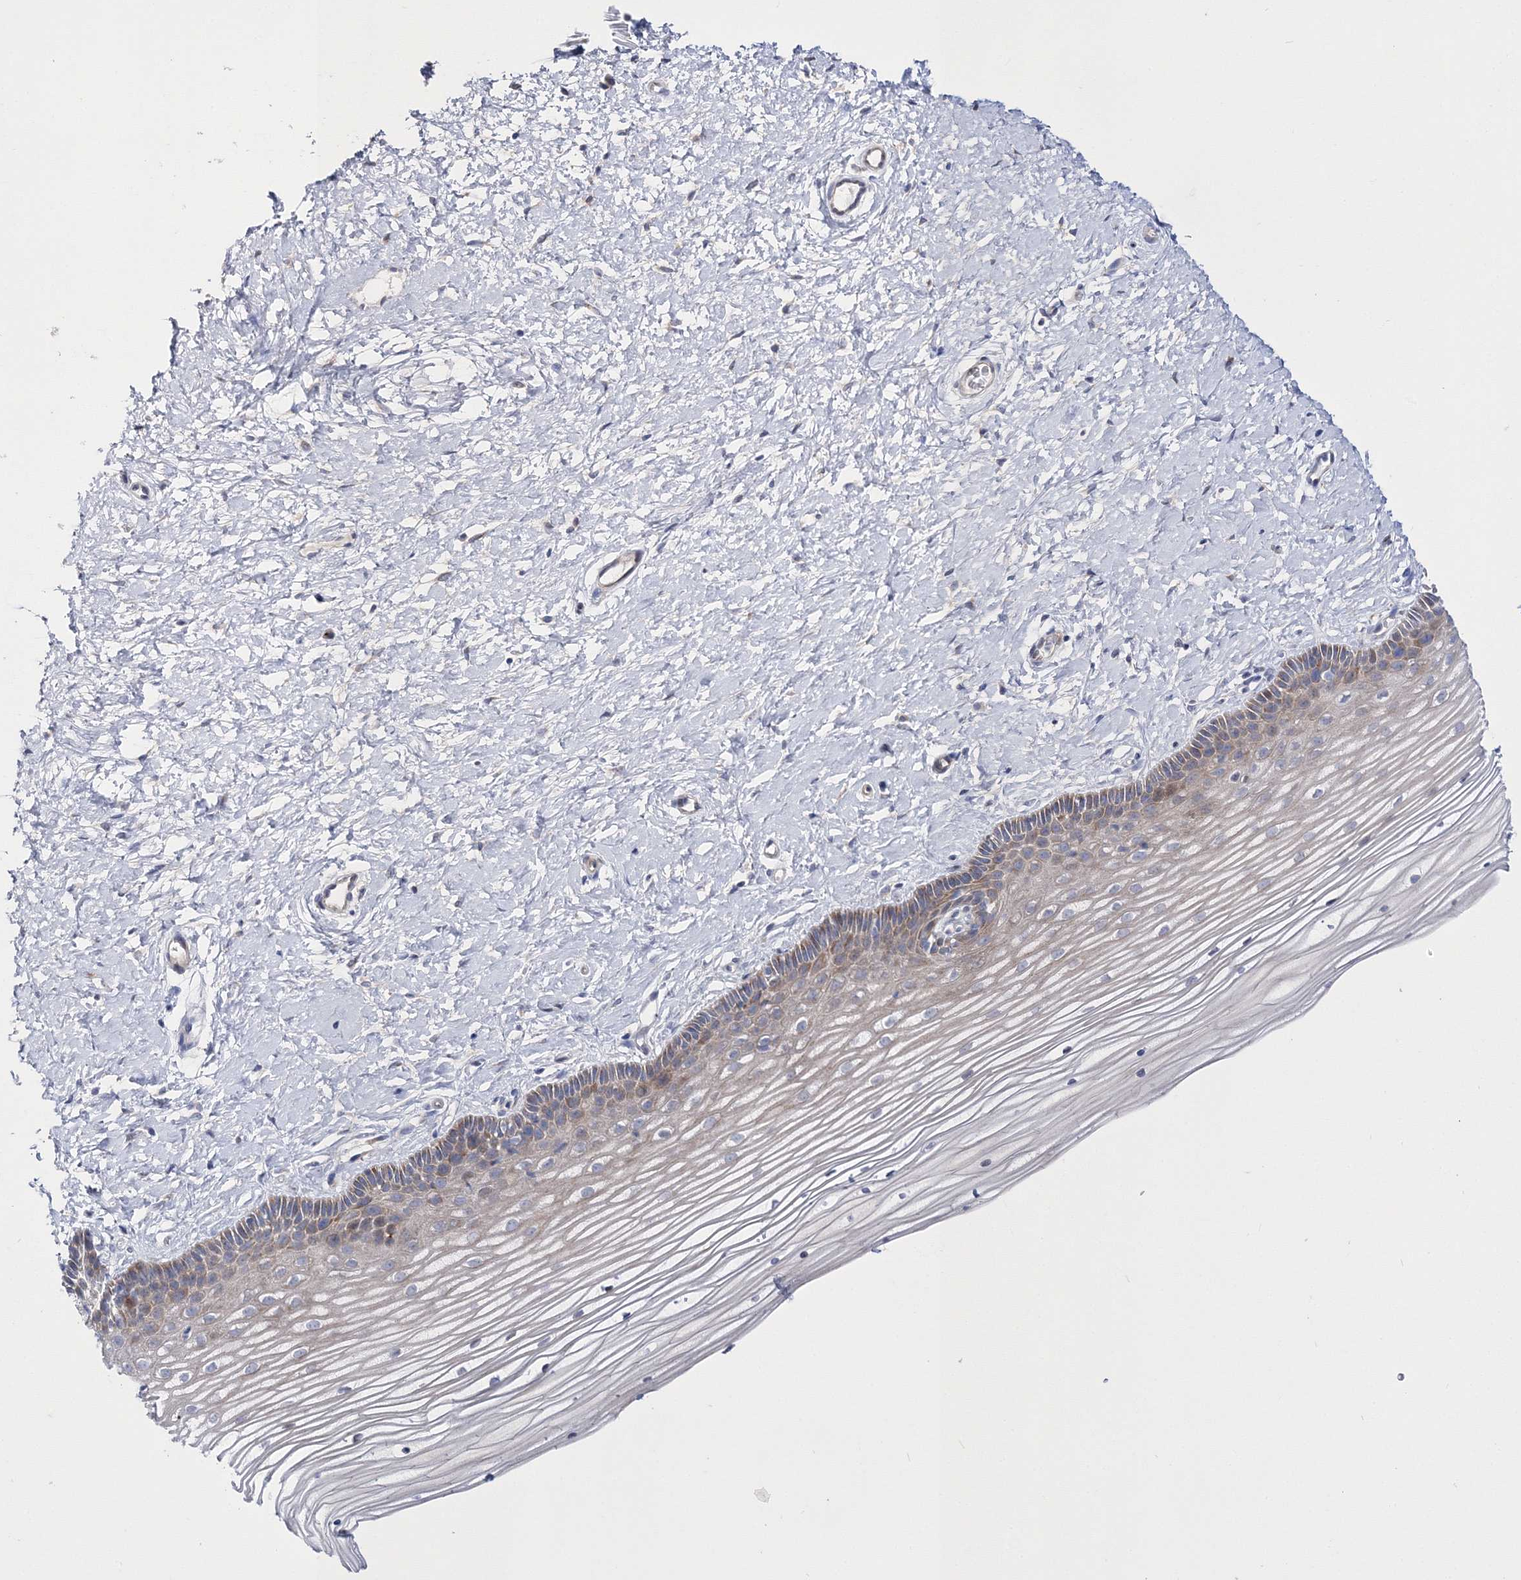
{"staining": {"intensity": "moderate", "quantity": "25%-75%", "location": "cytoplasmic/membranous"}, "tissue": "vagina", "cell_type": "Squamous epithelial cells", "image_type": "normal", "snomed": [{"axis": "morphology", "description": "Normal tissue, NOS"}, {"axis": "topography", "description": "Vagina"}, {"axis": "topography", "description": "Cervix"}], "caption": "Immunohistochemistry (IHC) (DAB) staining of benign vagina displays moderate cytoplasmic/membranous protein expression in about 25%-75% of squamous epithelial cells. The protein of interest is shown in brown color, while the nuclei are stained blue.", "gene": "ARHGAP32", "patient": {"sex": "female", "age": 40}}